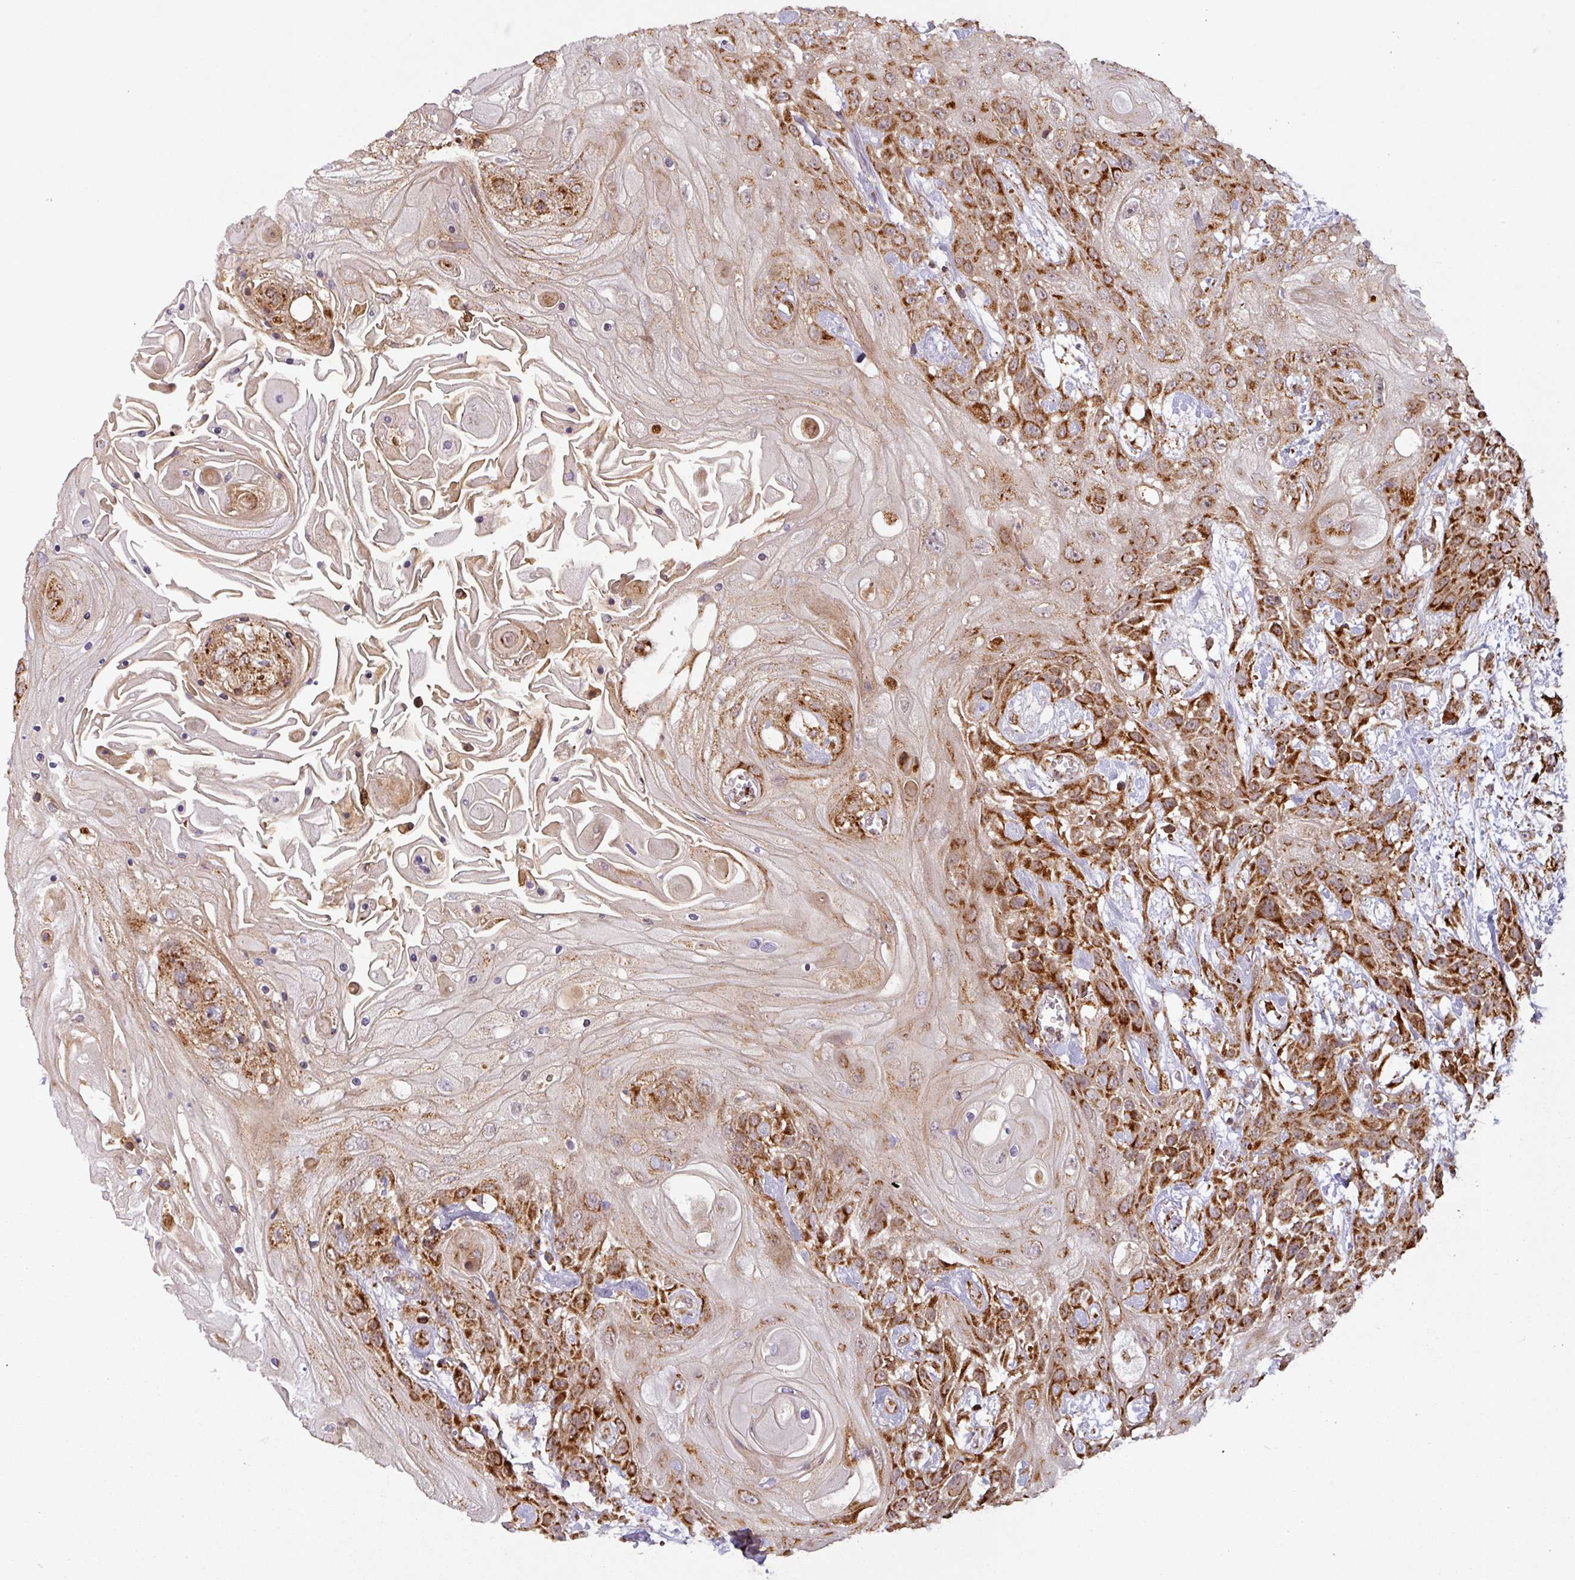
{"staining": {"intensity": "strong", "quantity": "25%-75%", "location": "cytoplasmic/membranous"}, "tissue": "head and neck cancer", "cell_type": "Tumor cells", "image_type": "cancer", "snomed": [{"axis": "morphology", "description": "Squamous cell carcinoma, NOS"}, {"axis": "topography", "description": "Head-Neck"}], "caption": "Immunohistochemistry image of neoplastic tissue: squamous cell carcinoma (head and neck) stained using immunohistochemistry (IHC) displays high levels of strong protein expression localized specifically in the cytoplasmic/membranous of tumor cells, appearing as a cytoplasmic/membranous brown color.", "gene": "GPD2", "patient": {"sex": "female", "age": 43}}